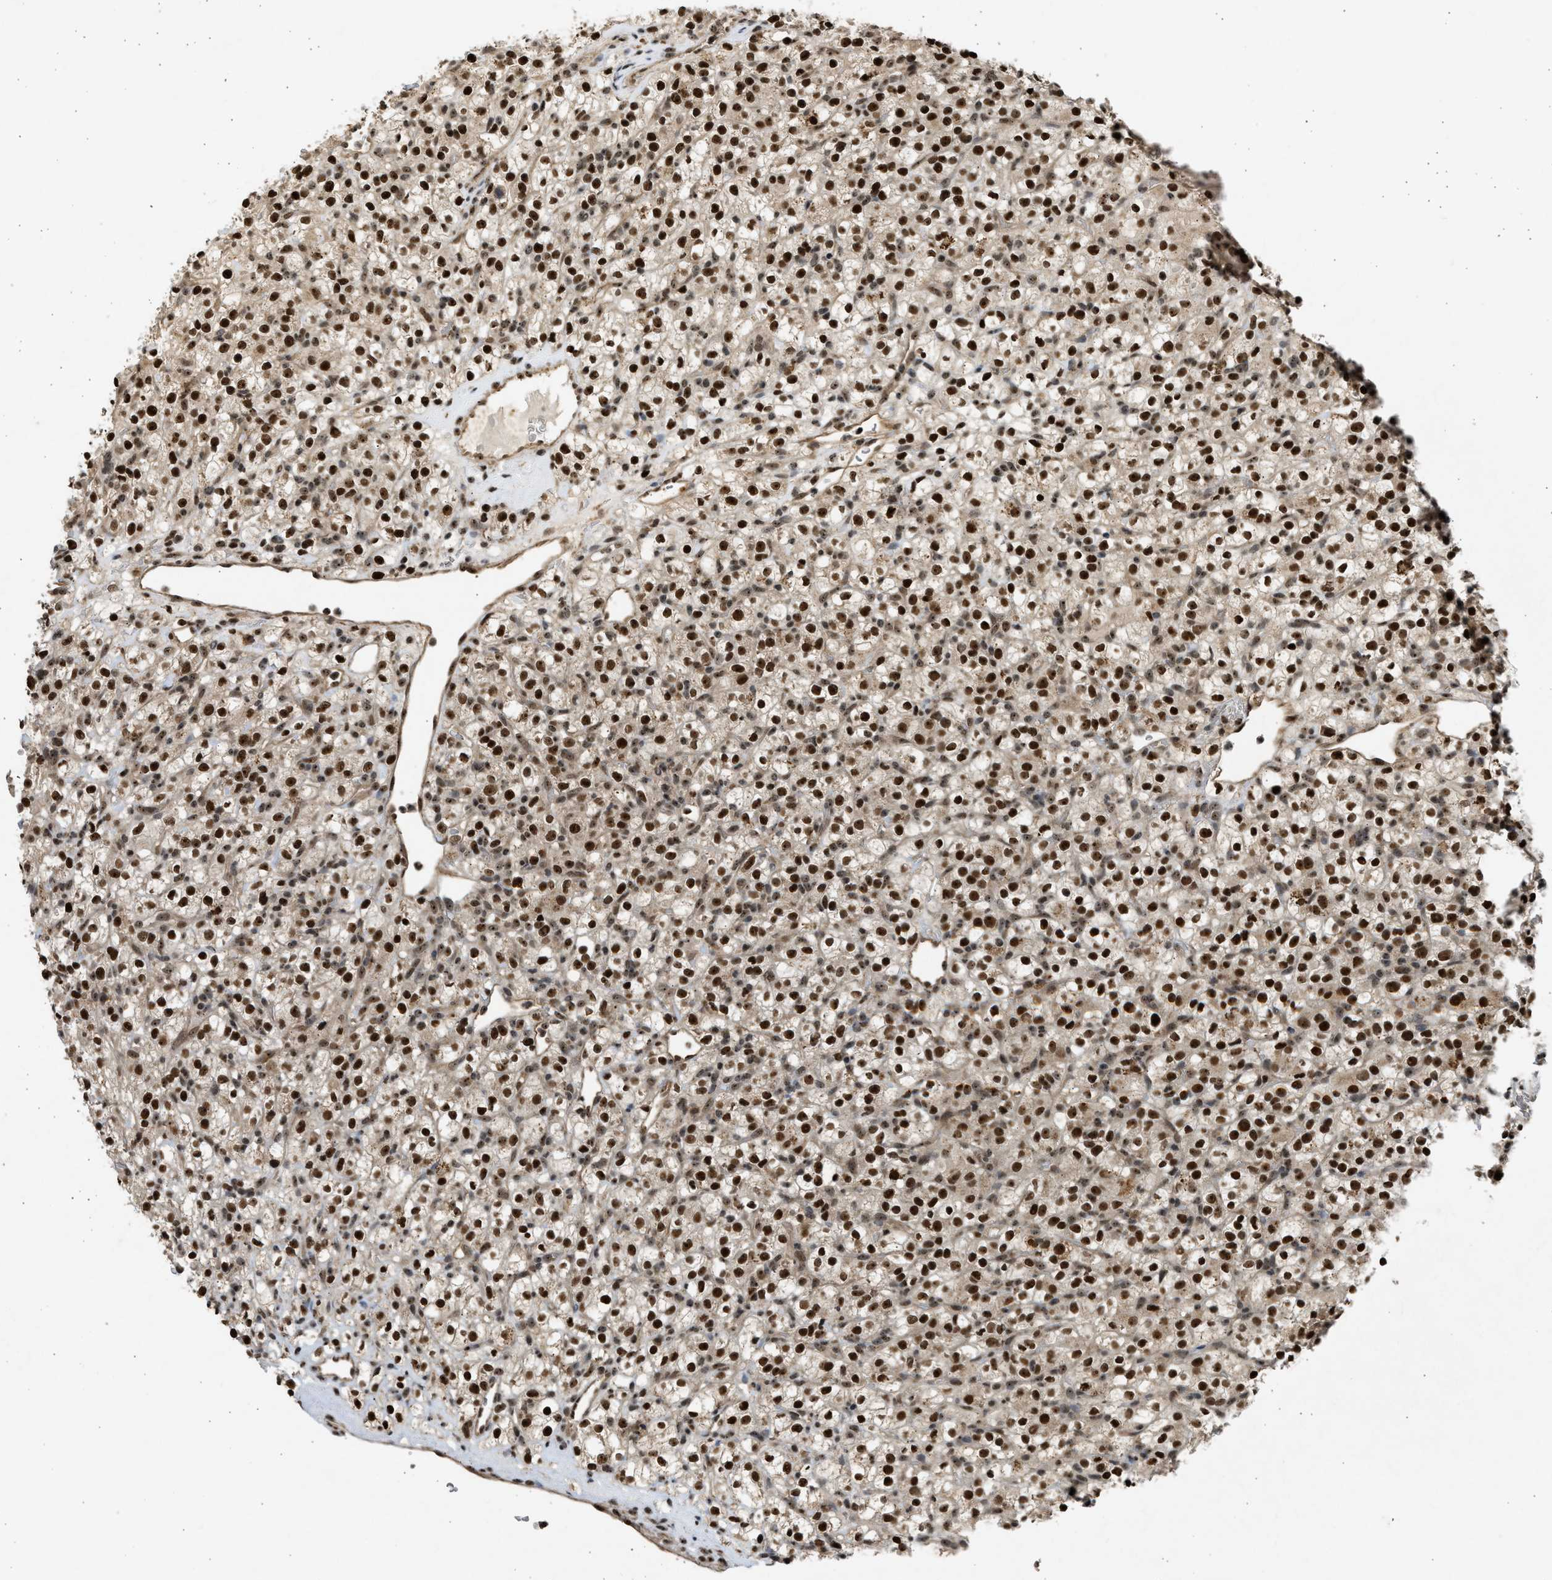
{"staining": {"intensity": "strong", "quantity": ">75%", "location": "cytoplasmic/membranous,nuclear"}, "tissue": "renal cancer", "cell_type": "Tumor cells", "image_type": "cancer", "snomed": [{"axis": "morphology", "description": "Normal tissue, NOS"}, {"axis": "morphology", "description": "Adenocarcinoma, NOS"}, {"axis": "topography", "description": "Kidney"}], "caption": "Renal adenocarcinoma stained with DAB (3,3'-diaminobenzidine) IHC exhibits high levels of strong cytoplasmic/membranous and nuclear expression in about >75% of tumor cells.", "gene": "TFDP2", "patient": {"sex": "female", "age": 72}}